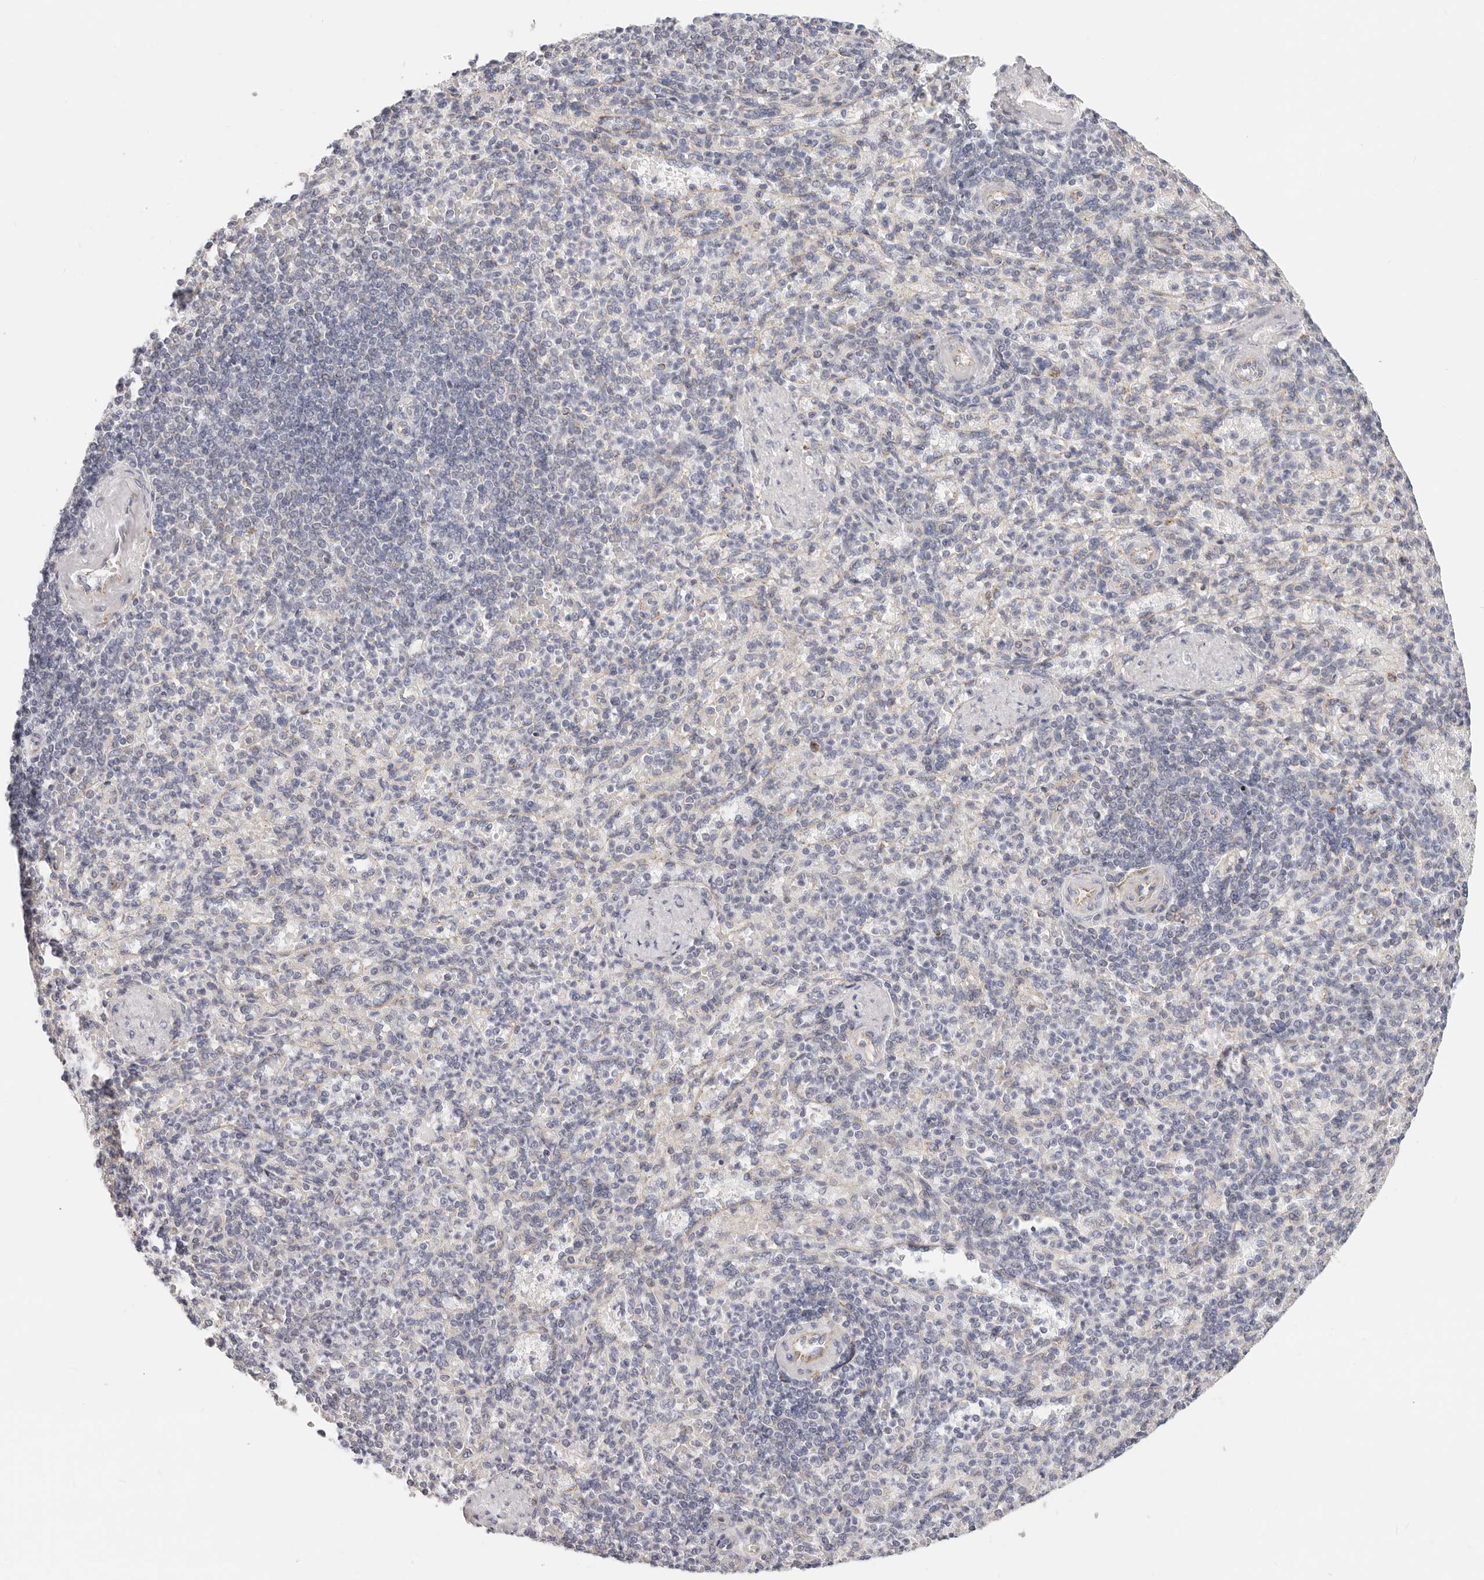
{"staining": {"intensity": "negative", "quantity": "none", "location": "none"}, "tissue": "spleen", "cell_type": "Cells in red pulp", "image_type": "normal", "snomed": [{"axis": "morphology", "description": "Normal tissue, NOS"}, {"axis": "topography", "description": "Spleen"}], "caption": "Protein analysis of benign spleen demonstrates no significant staining in cells in red pulp.", "gene": "AFDN", "patient": {"sex": "female", "age": 74}}